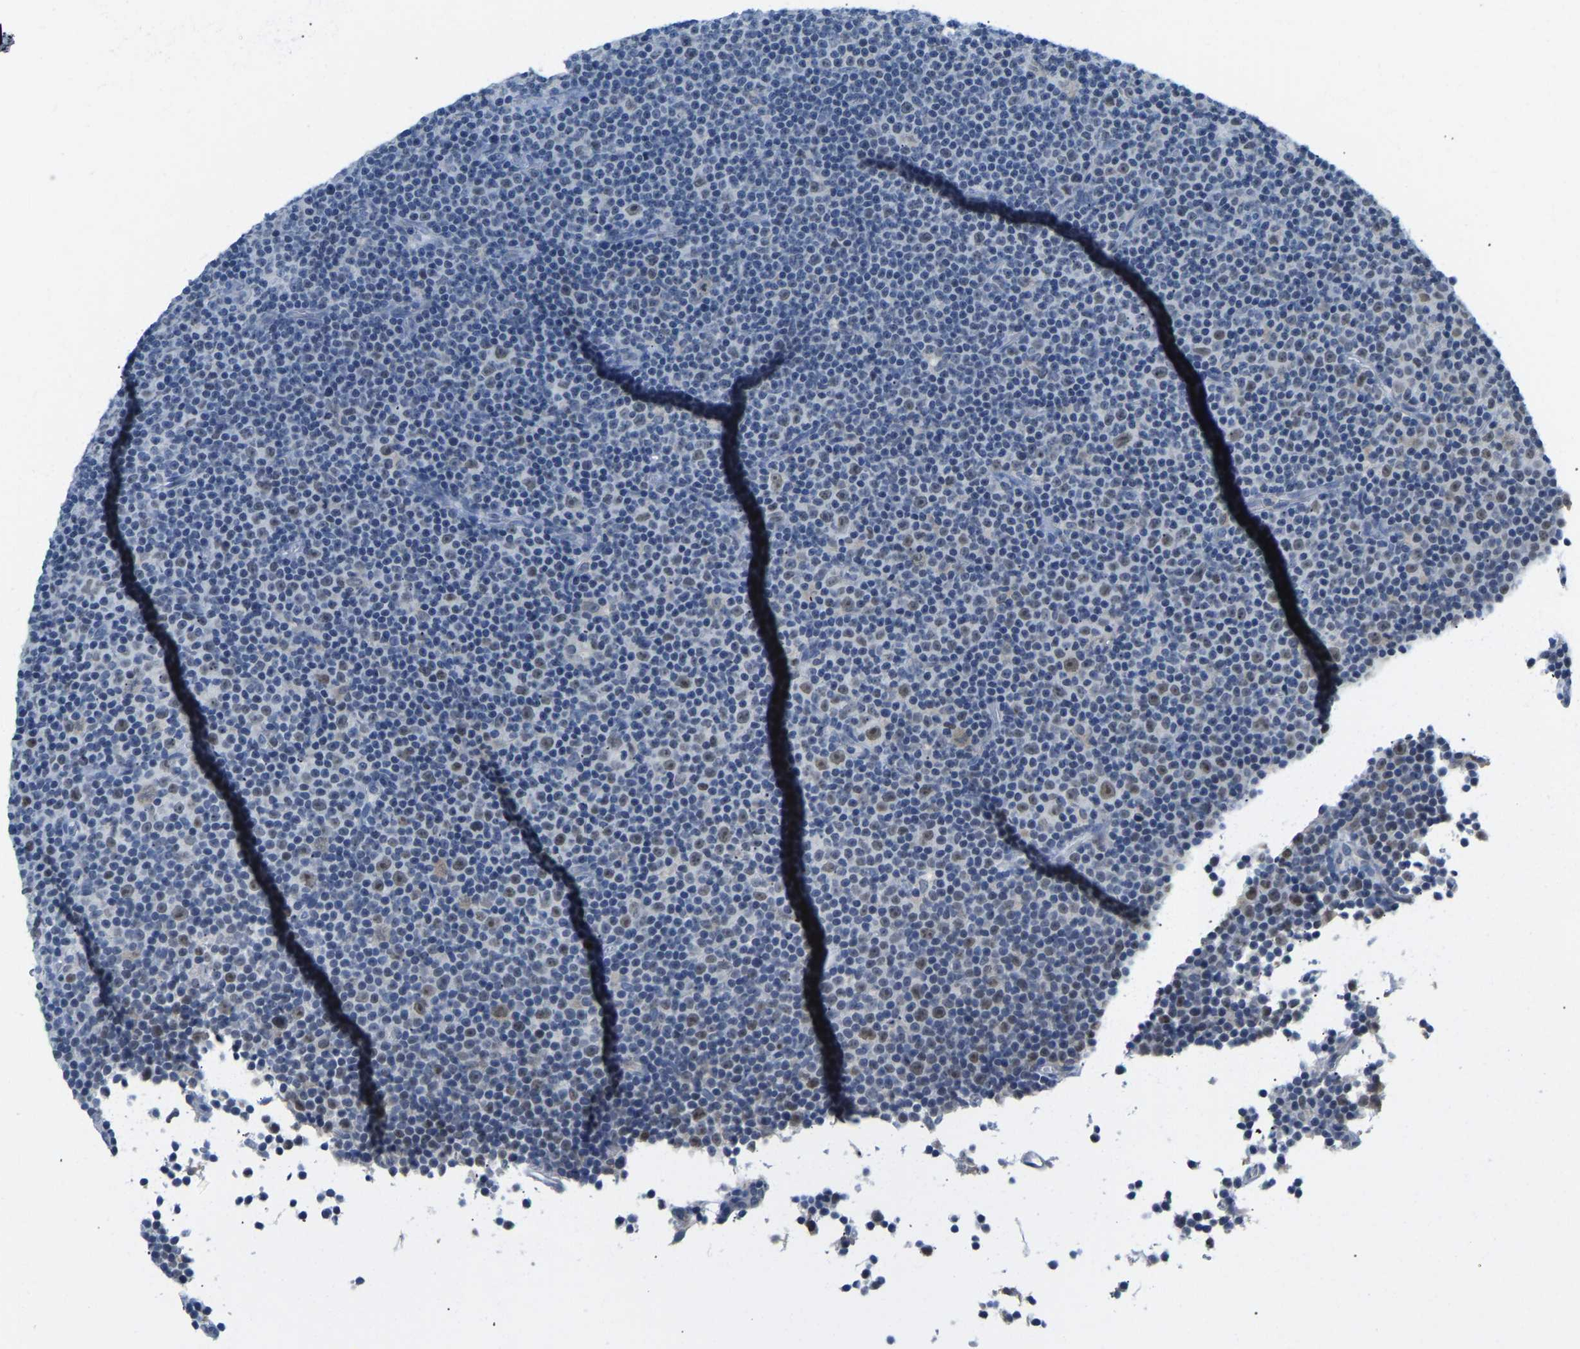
{"staining": {"intensity": "weak", "quantity": ">75%", "location": "nuclear"}, "tissue": "lymphoma", "cell_type": "Tumor cells", "image_type": "cancer", "snomed": [{"axis": "morphology", "description": "Malignant lymphoma, non-Hodgkin's type, Low grade"}, {"axis": "topography", "description": "Lymph node"}], "caption": "This is an image of immunohistochemistry (IHC) staining of lymphoma, which shows weak positivity in the nuclear of tumor cells.", "gene": "VRK1", "patient": {"sex": "female", "age": 67}}